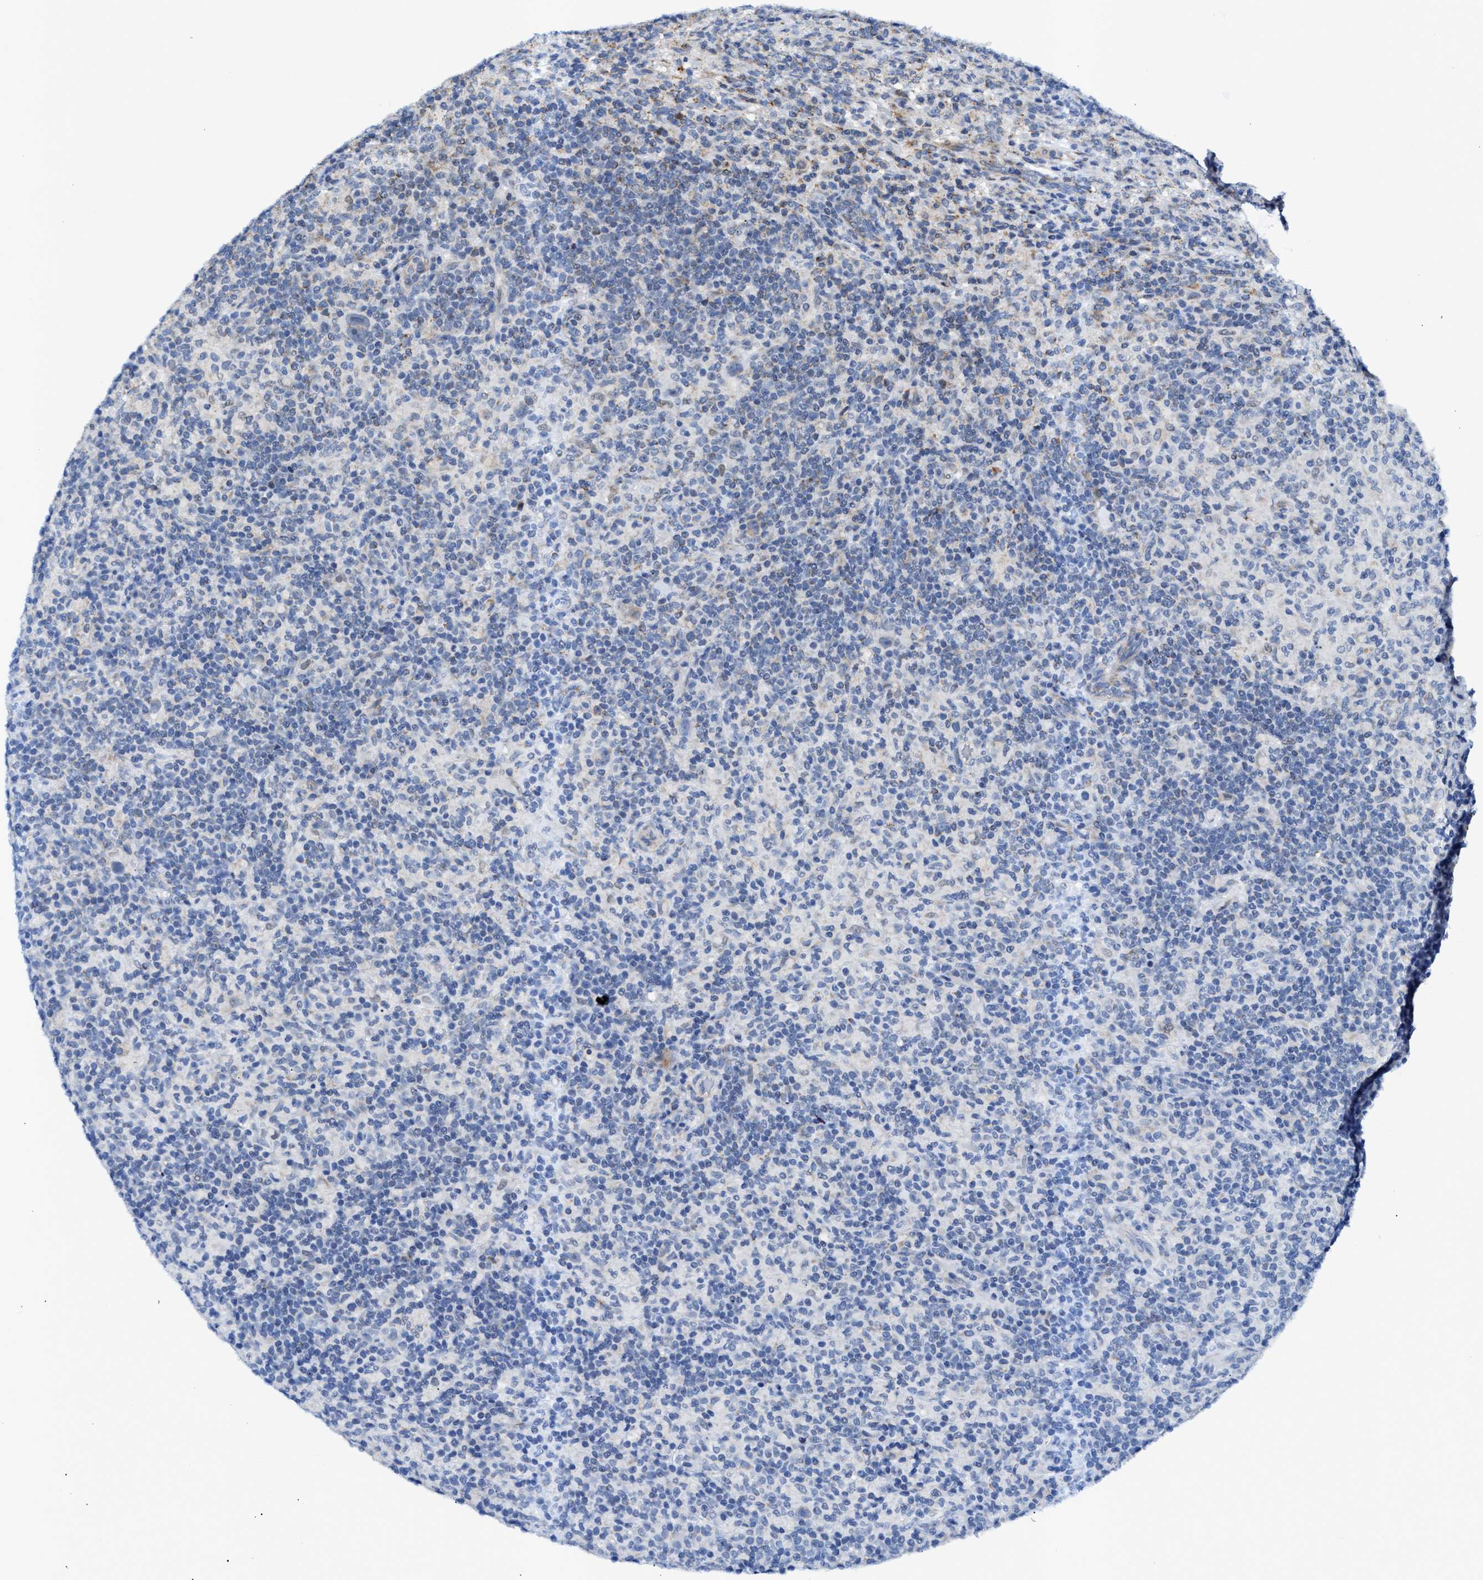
{"staining": {"intensity": "negative", "quantity": "none", "location": "none"}, "tissue": "lymphoma", "cell_type": "Tumor cells", "image_type": "cancer", "snomed": [{"axis": "morphology", "description": "Hodgkin's disease, NOS"}, {"axis": "topography", "description": "Lymph node"}], "caption": "Tumor cells show no significant protein expression in lymphoma. Brightfield microscopy of immunohistochemistry stained with DAB (brown) and hematoxylin (blue), captured at high magnification.", "gene": "JAG1", "patient": {"sex": "male", "age": 70}}